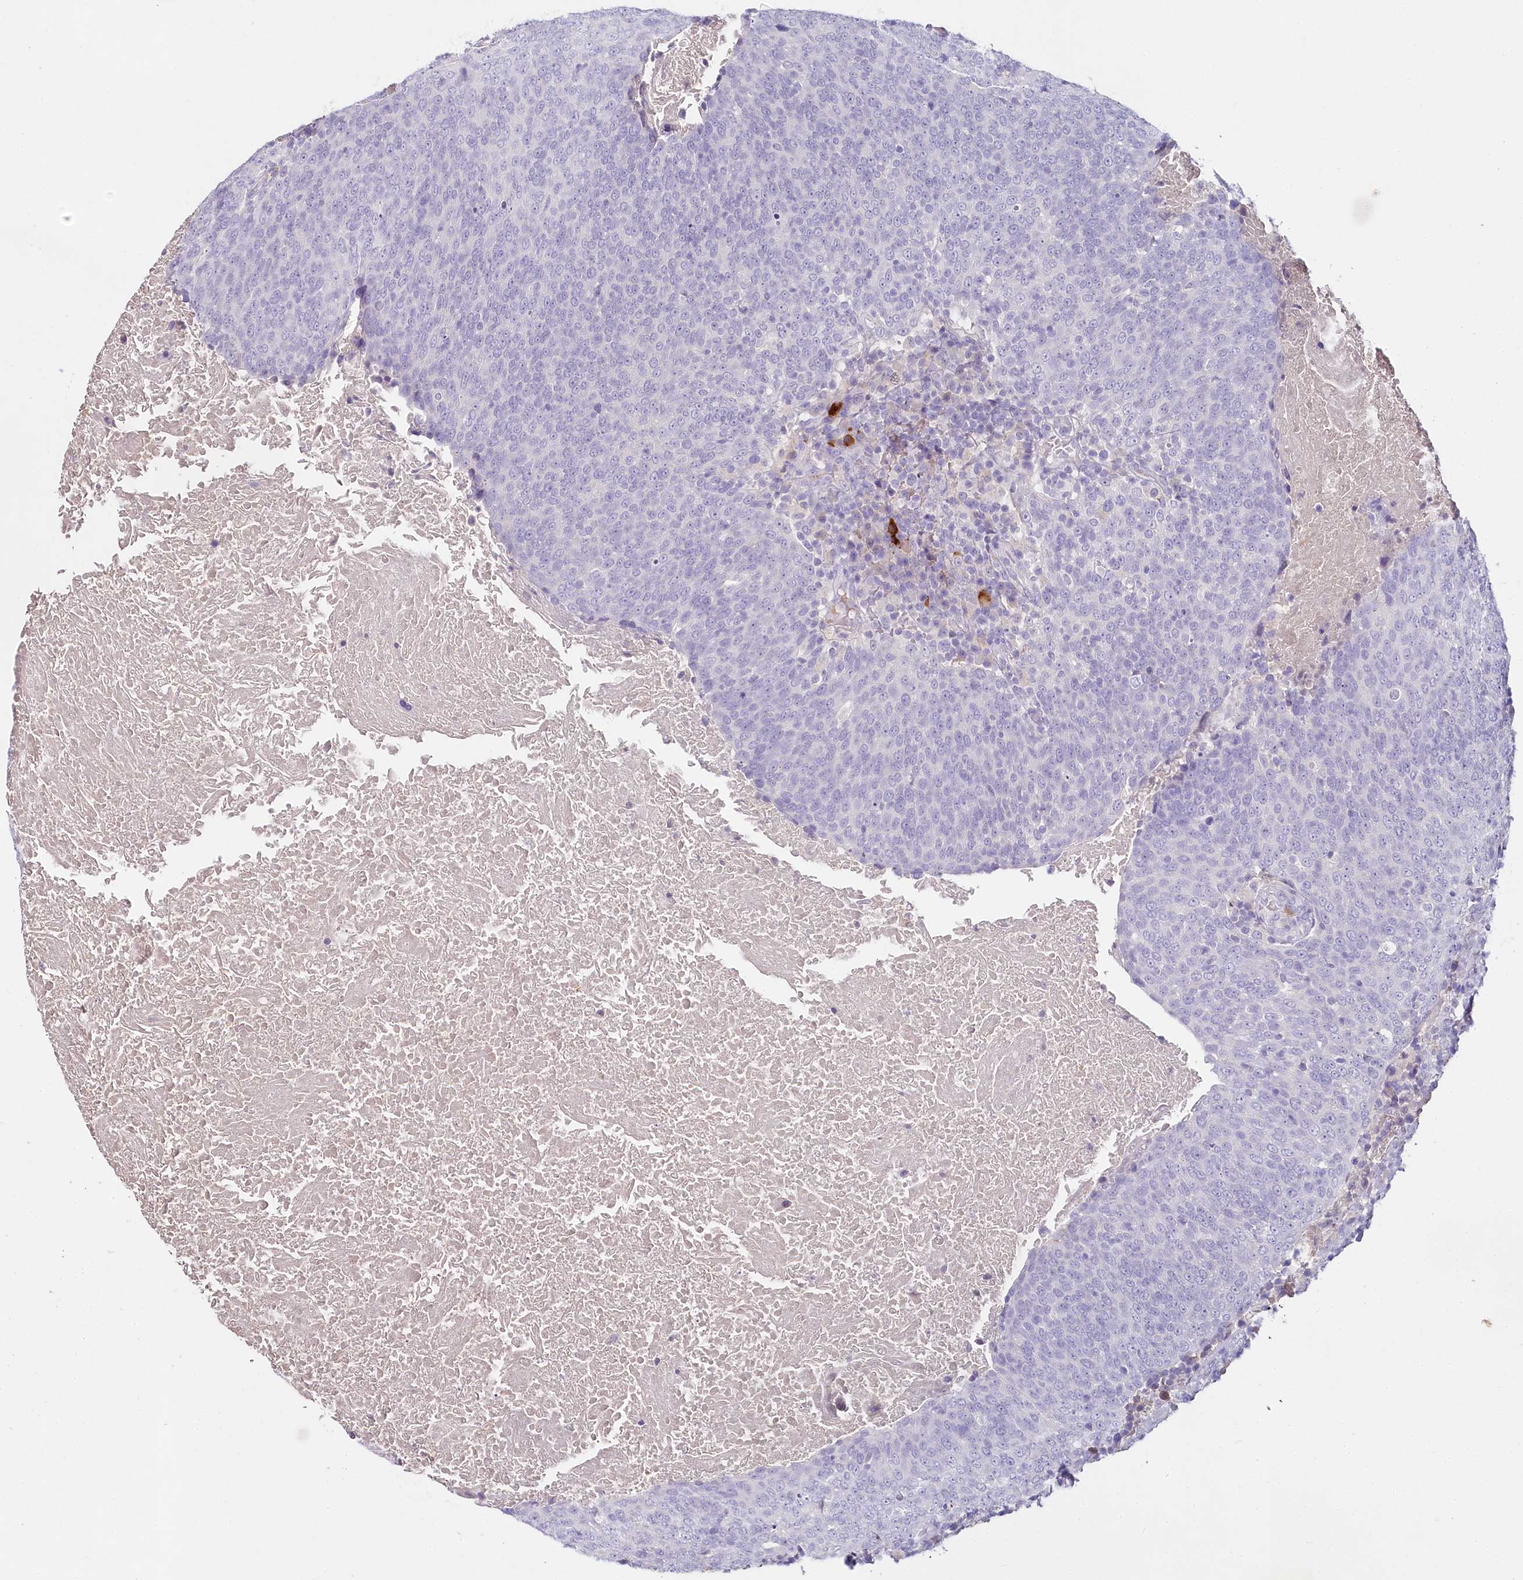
{"staining": {"intensity": "negative", "quantity": "none", "location": "none"}, "tissue": "head and neck cancer", "cell_type": "Tumor cells", "image_type": "cancer", "snomed": [{"axis": "morphology", "description": "Squamous cell carcinoma, NOS"}, {"axis": "morphology", "description": "Squamous cell carcinoma, metastatic, NOS"}, {"axis": "topography", "description": "Lymph node"}, {"axis": "topography", "description": "Head-Neck"}], "caption": "A micrograph of head and neck cancer (metastatic squamous cell carcinoma) stained for a protein shows no brown staining in tumor cells.", "gene": "HPD", "patient": {"sex": "male", "age": 62}}